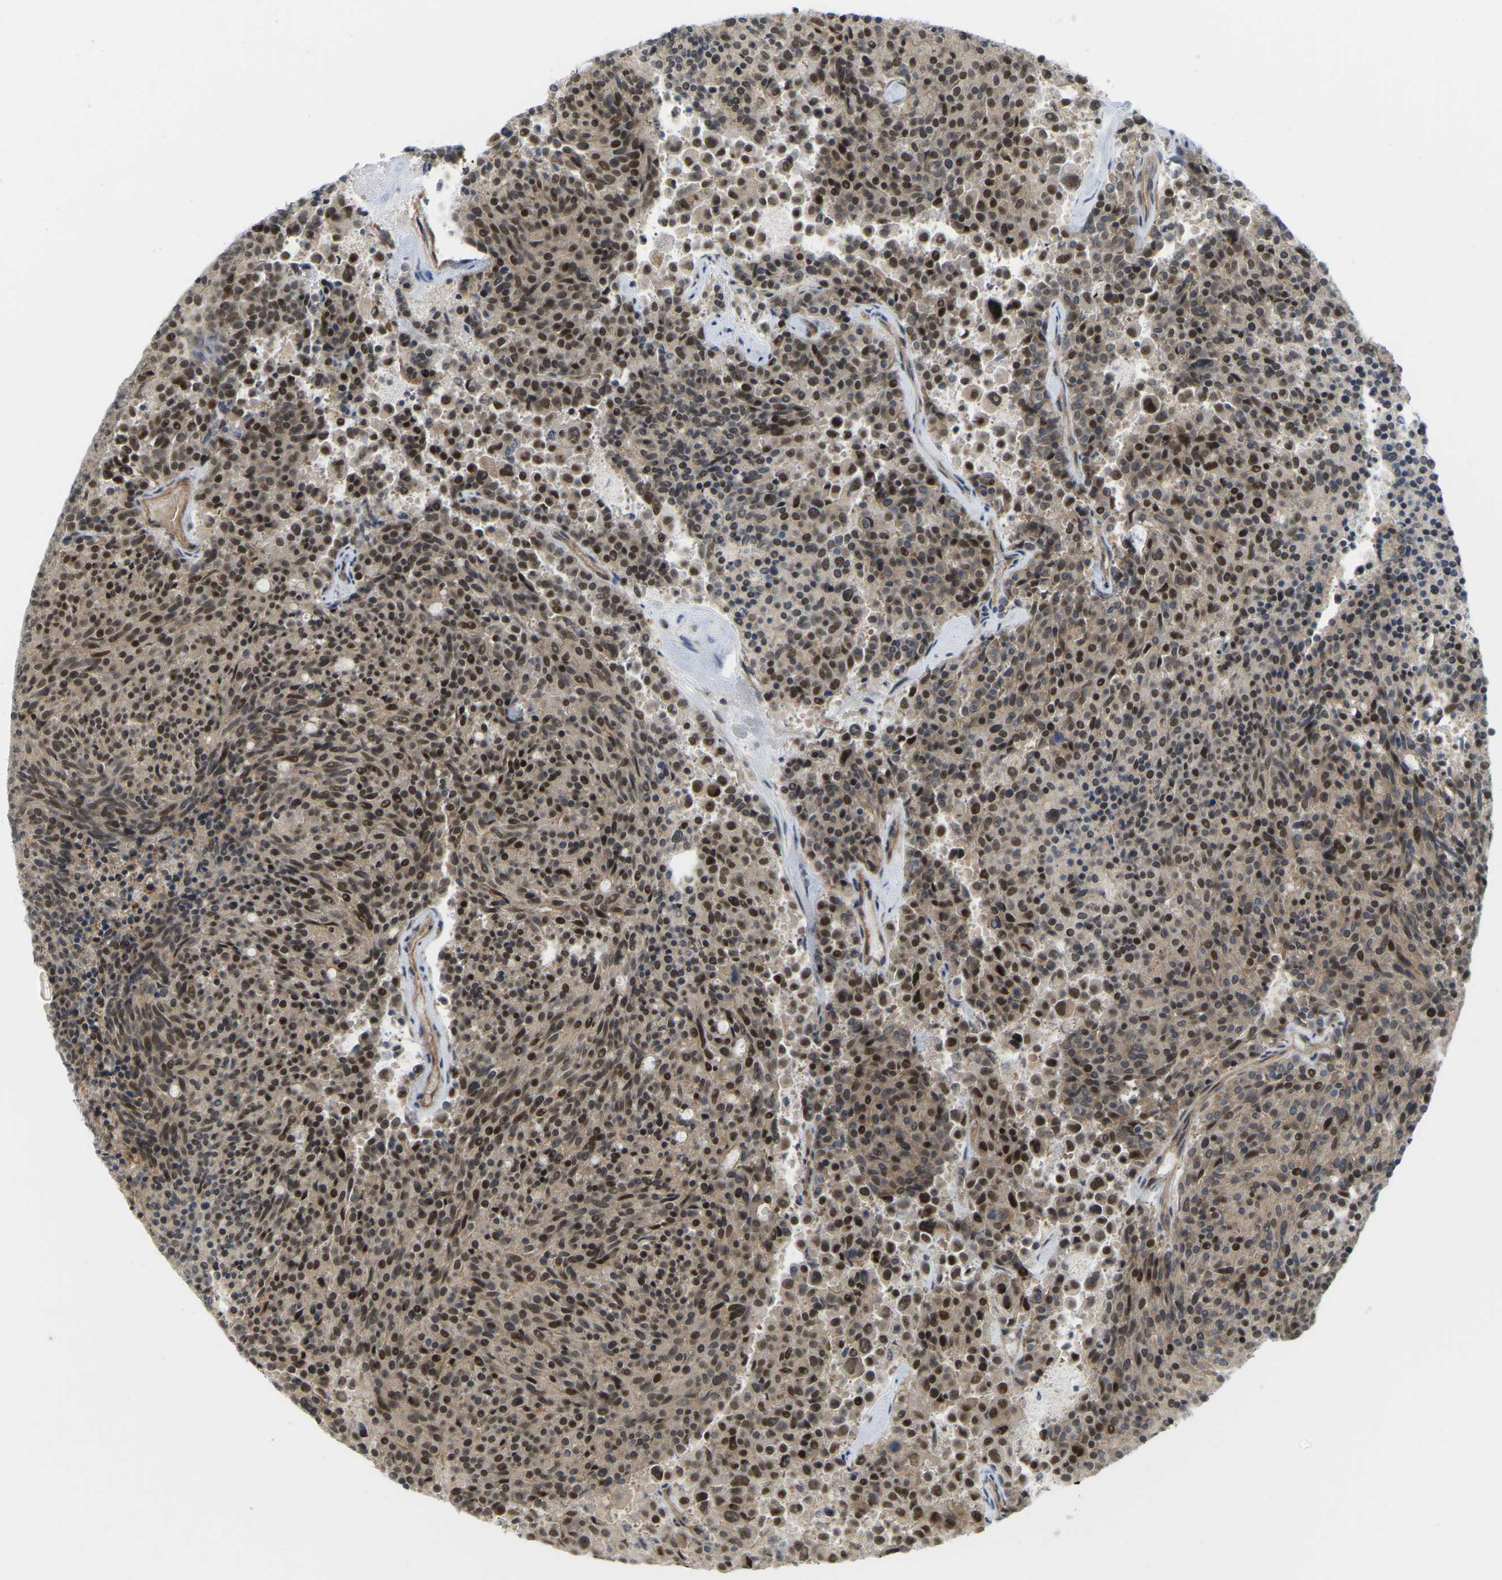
{"staining": {"intensity": "moderate", "quantity": ">75%", "location": "cytoplasmic/membranous,nuclear"}, "tissue": "carcinoid", "cell_type": "Tumor cells", "image_type": "cancer", "snomed": [{"axis": "morphology", "description": "Carcinoid, malignant, NOS"}, {"axis": "topography", "description": "Pancreas"}], "caption": "Malignant carcinoid stained with DAB IHC reveals medium levels of moderate cytoplasmic/membranous and nuclear staining in about >75% of tumor cells. (DAB = brown stain, brightfield microscopy at high magnification).", "gene": "SERPINB5", "patient": {"sex": "female", "age": 54}}